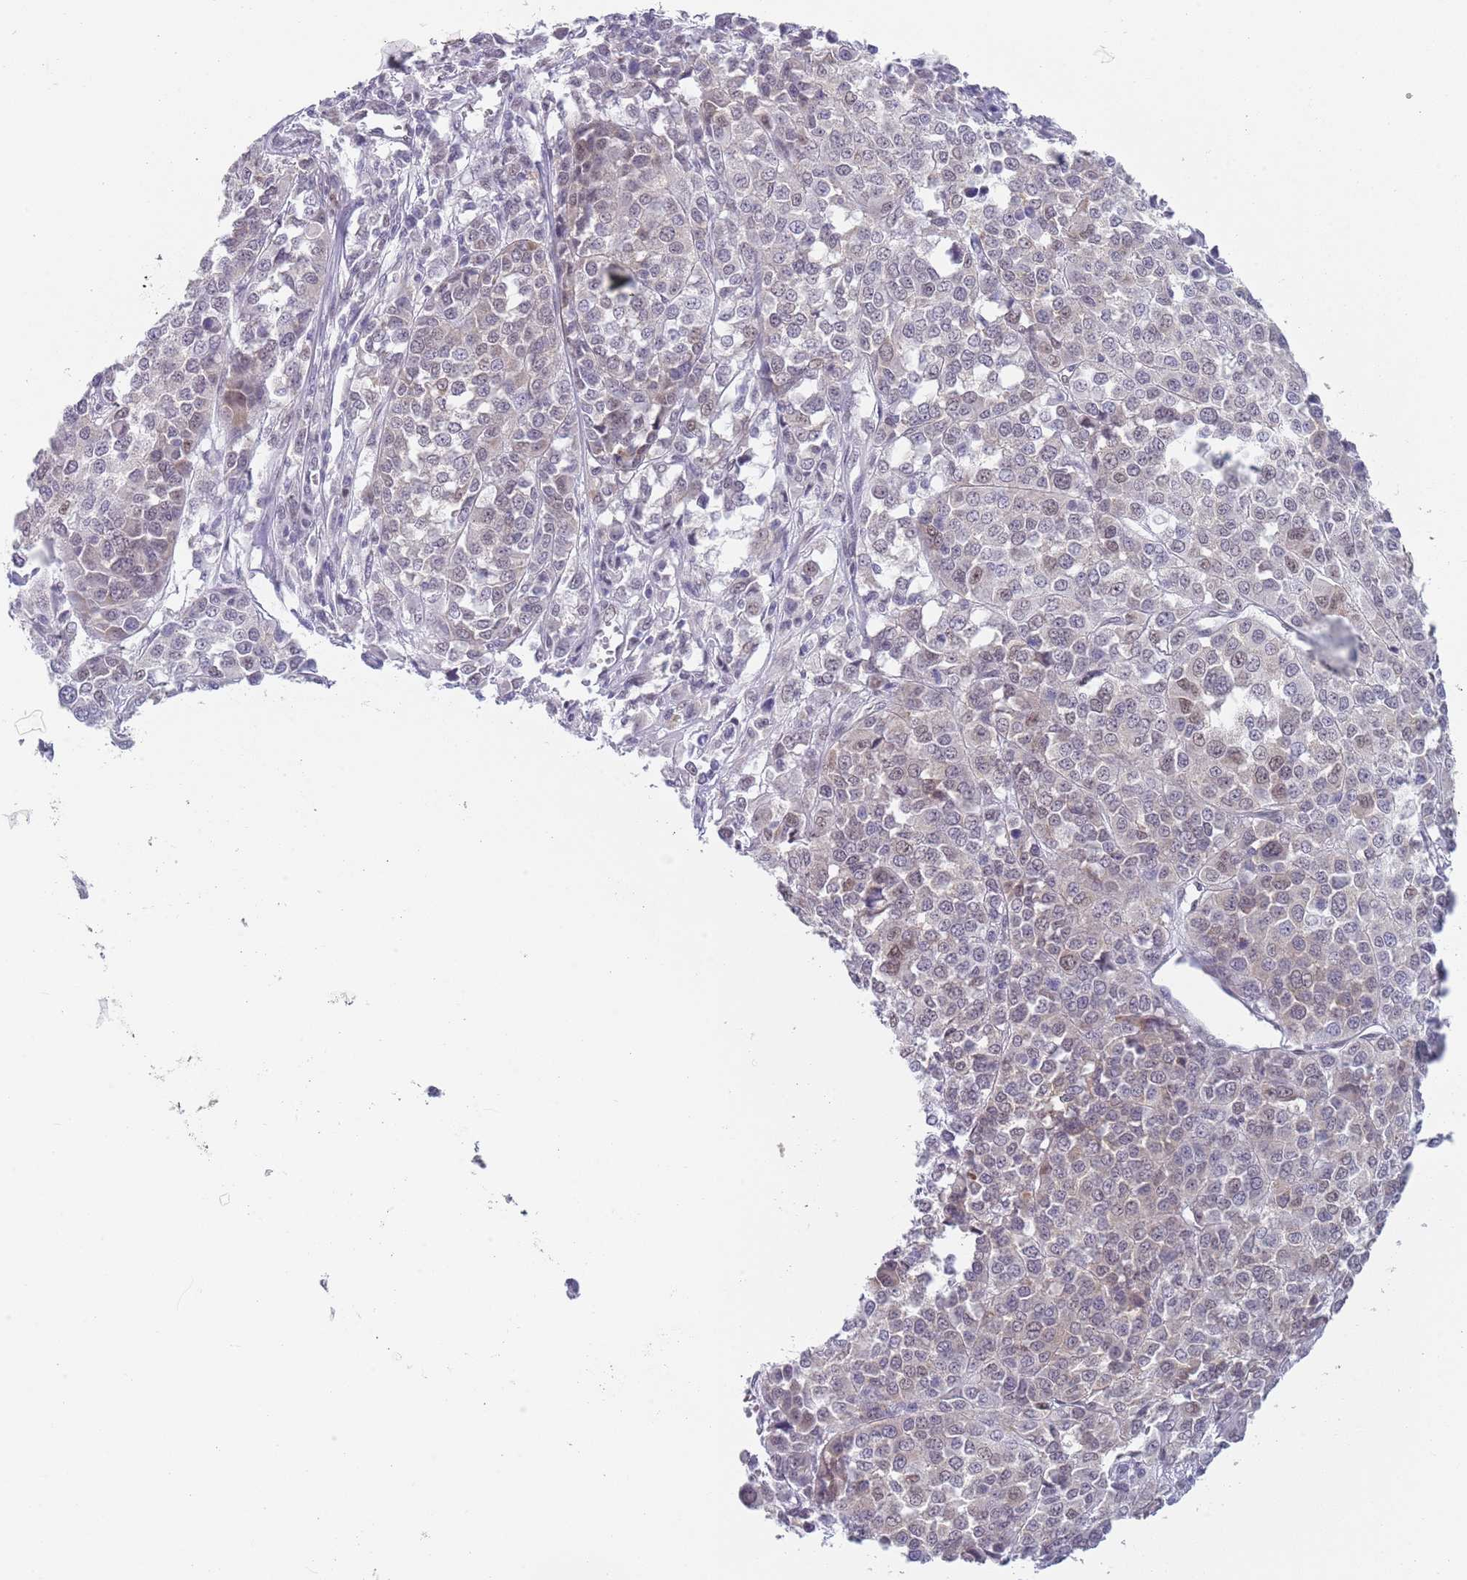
{"staining": {"intensity": "weak", "quantity": "<25%", "location": "nuclear"}, "tissue": "melanoma", "cell_type": "Tumor cells", "image_type": "cancer", "snomed": [{"axis": "morphology", "description": "Malignant melanoma, Metastatic site"}, {"axis": "topography", "description": "Lymph node"}], "caption": "There is no significant expression in tumor cells of melanoma.", "gene": "SEPHS2", "patient": {"sex": "male", "age": 44}}